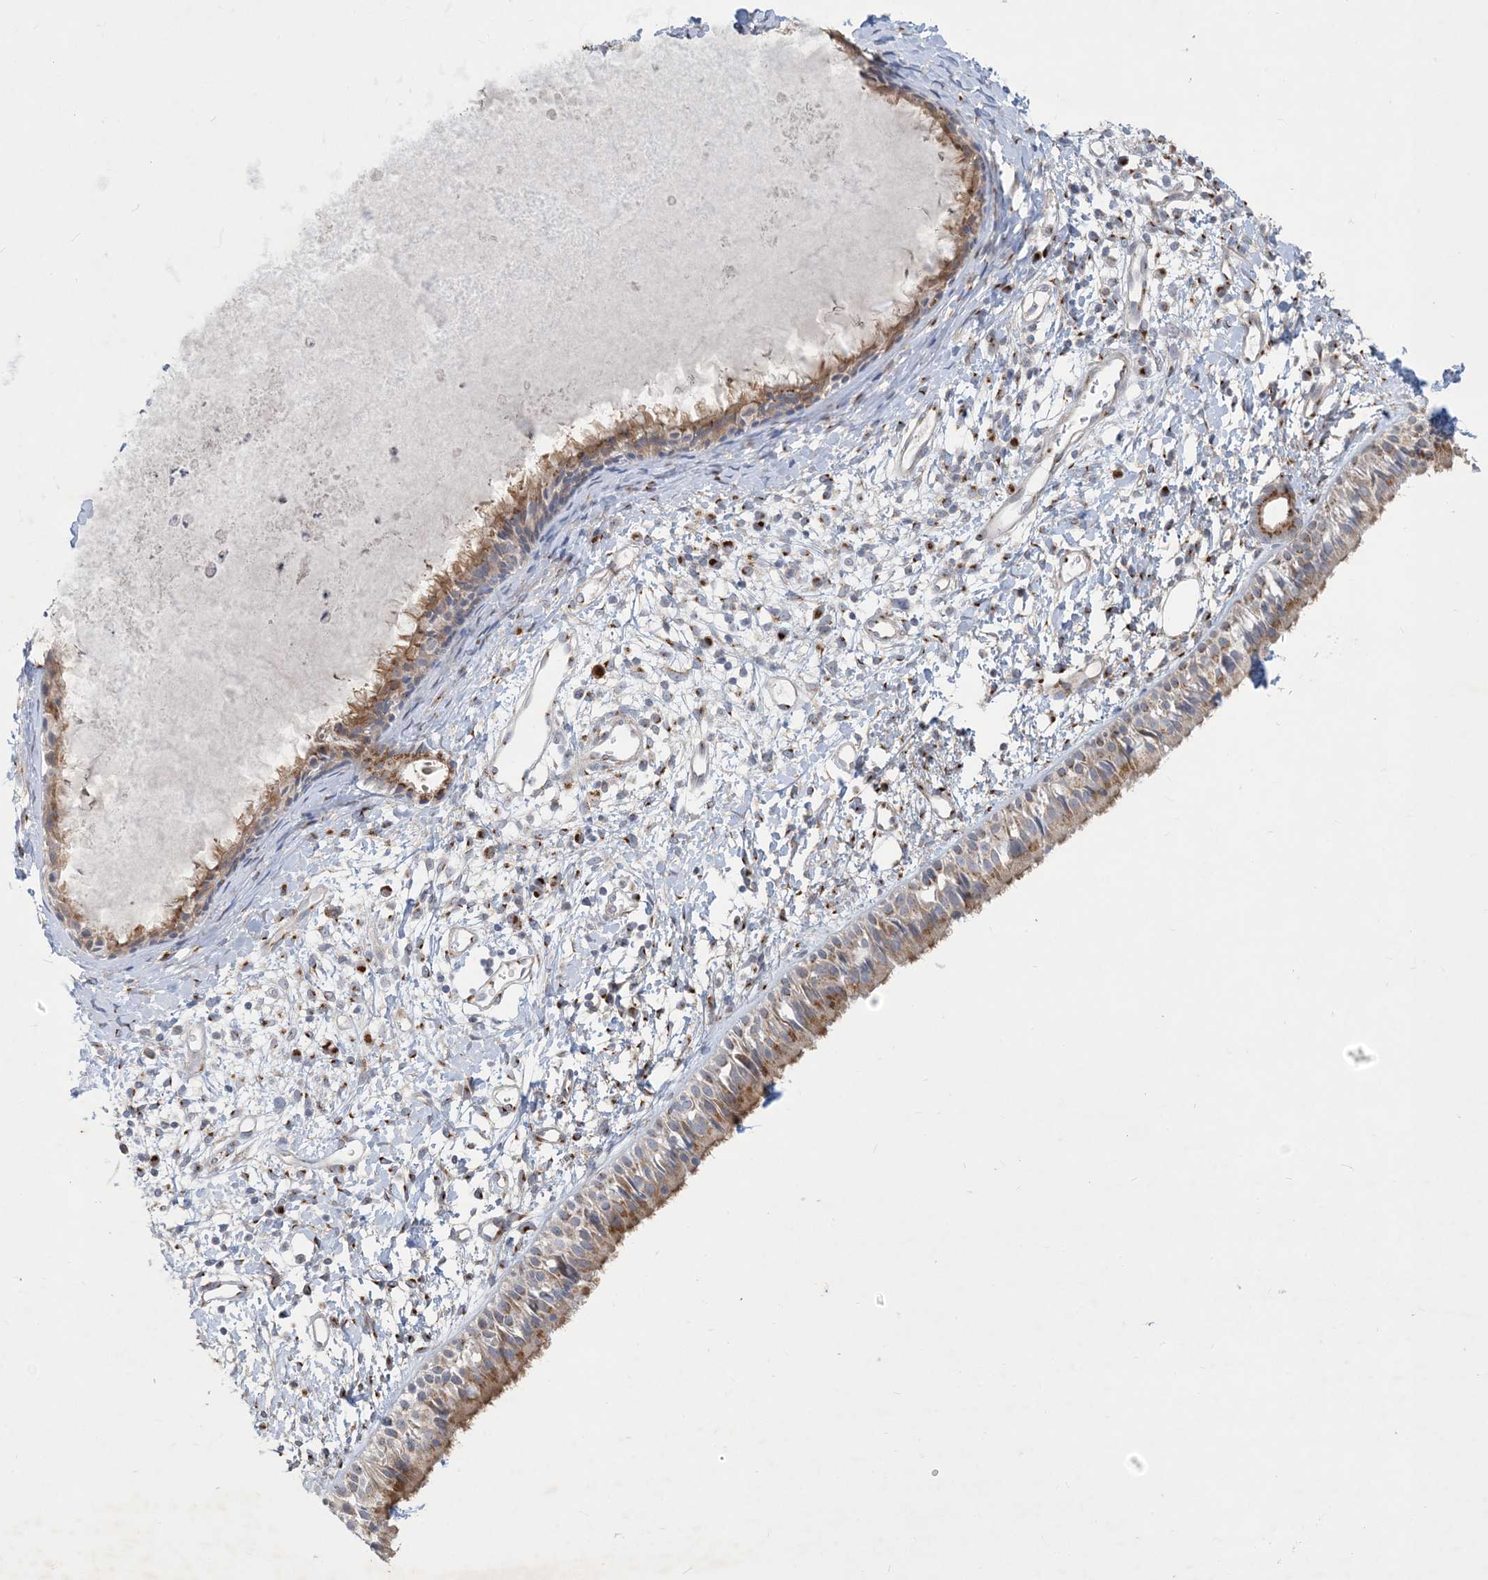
{"staining": {"intensity": "moderate", "quantity": ">75%", "location": "cytoplasmic/membranous"}, "tissue": "nasopharynx", "cell_type": "Respiratory epithelial cells", "image_type": "normal", "snomed": [{"axis": "morphology", "description": "Normal tissue, NOS"}, {"axis": "topography", "description": "Nasopharynx"}], "caption": "Respiratory epithelial cells reveal moderate cytoplasmic/membranous staining in approximately >75% of cells in normal nasopharynx.", "gene": "CCDC14", "patient": {"sex": "male", "age": 22}}